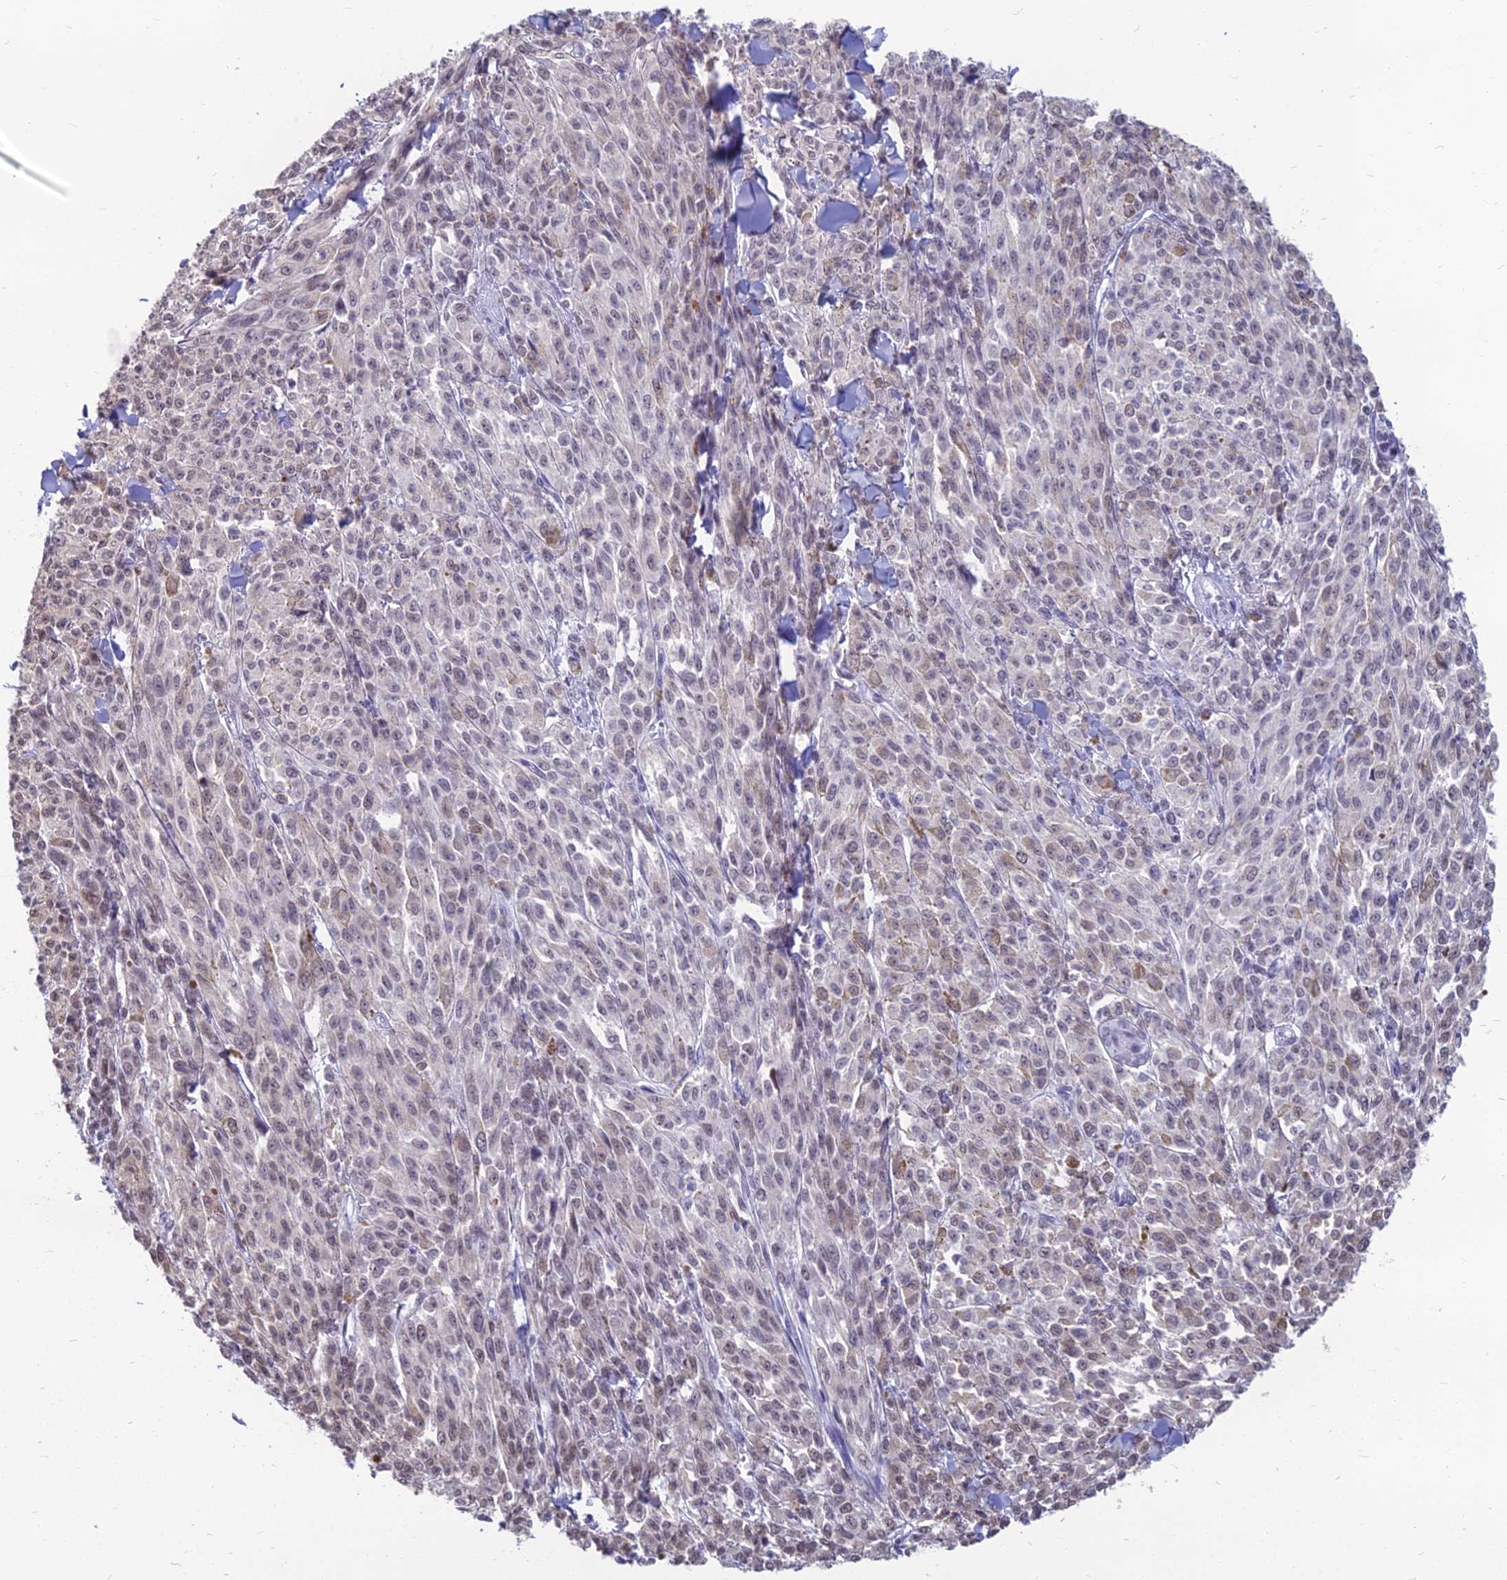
{"staining": {"intensity": "weak", "quantity": "25%-75%", "location": "nuclear"}, "tissue": "melanoma", "cell_type": "Tumor cells", "image_type": "cancer", "snomed": [{"axis": "morphology", "description": "Malignant melanoma, NOS"}, {"axis": "topography", "description": "Skin"}], "caption": "This image displays immunohistochemistry (IHC) staining of malignant melanoma, with low weak nuclear expression in about 25%-75% of tumor cells.", "gene": "SRSF7", "patient": {"sex": "female", "age": 52}}